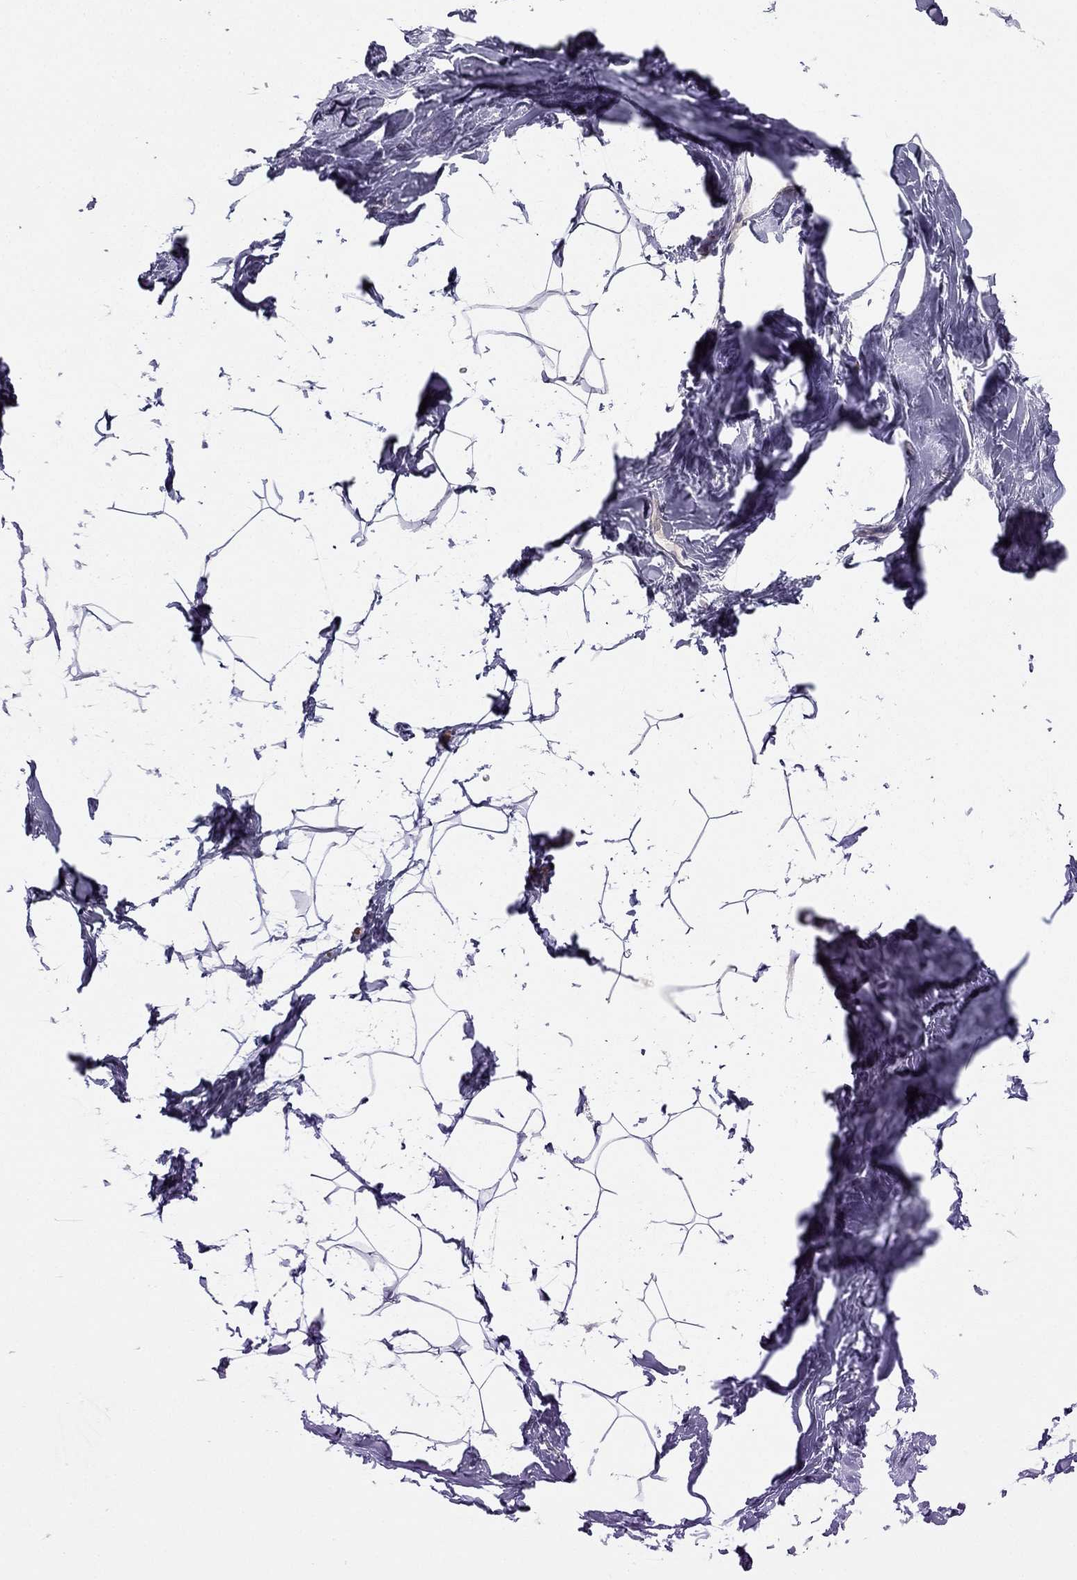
{"staining": {"intensity": "negative", "quantity": "none", "location": "none"}, "tissue": "breast", "cell_type": "Adipocytes", "image_type": "normal", "snomed": [{"axis": "morphology", "description": "Normal tissue, NOS"}, {"axis": "topography", "description": "Breast"}], "caption": "IHC of normal breast reveals no positivity in adipocytes. The staining was performed using DAB (3,3'-diaminobenzidine) to visualize the protein expression in brown, while the nuclei were stained in blue with hematoxylin (Magnification: 20x).", "gene": "RSPH14", "patient": {"sex": "female", "age": 32}}